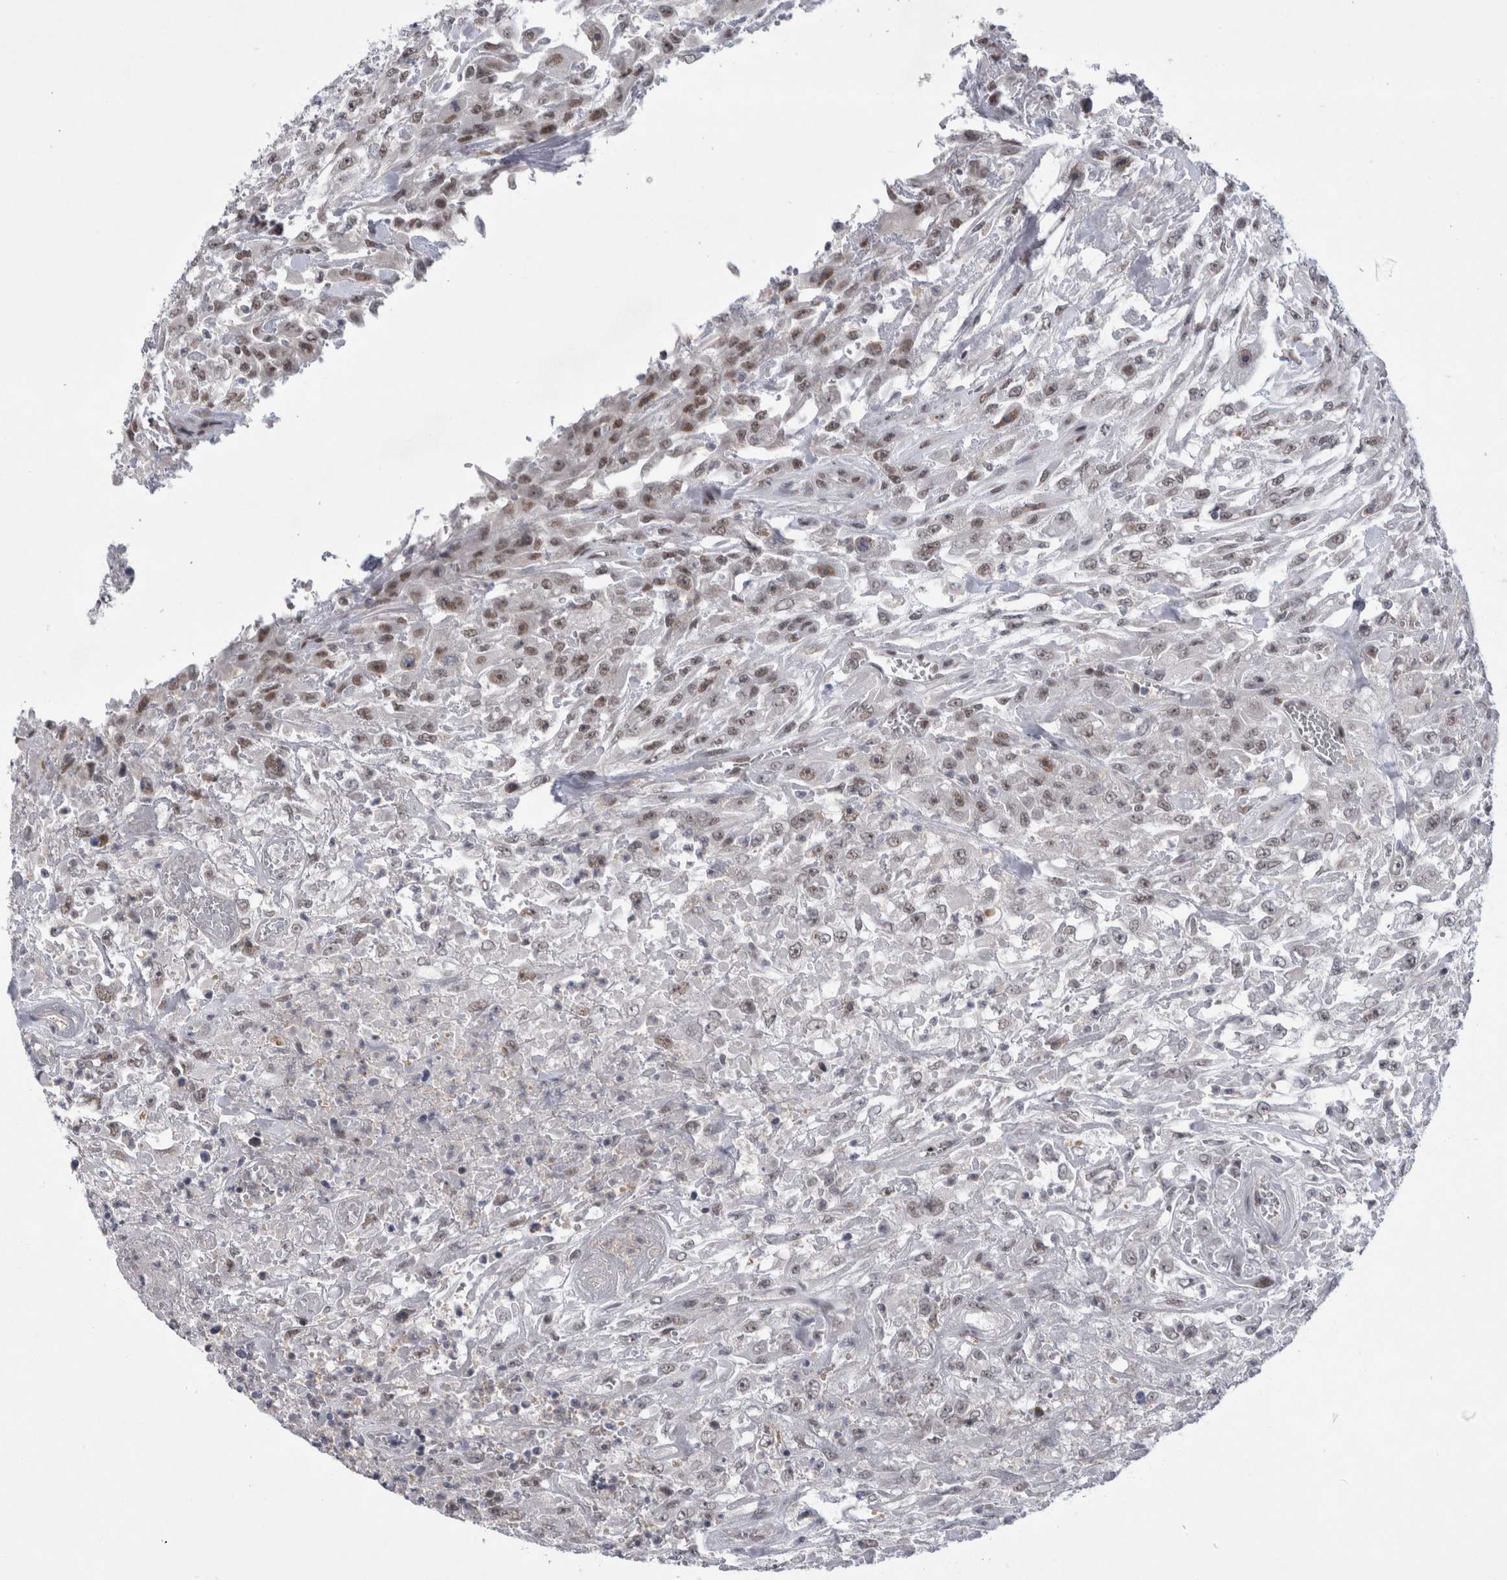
{"staining": {"intensity": "moderate", "quantity": "<25%", "location": "nuclear"}, "tissue": "urothelial cancer", "cell_type": "Tumor cells", "image_type": "cancer", "snomed": [{"axis": "morphology", "description": "Urothelial carcinoma, High grade"}, {"axis": "topography", "description": "Urinary bladder"}], "caption": "Tumor cells exhibit moderate nuclear positivity in approximately <25% of cells in urothelial cancer. (DAB (3,3'-diaminobenzidine) IHC with brightfield microscopy, high magnification).", "gene": "PSMB2", "patient": {"sex": "male", "age": 46}}